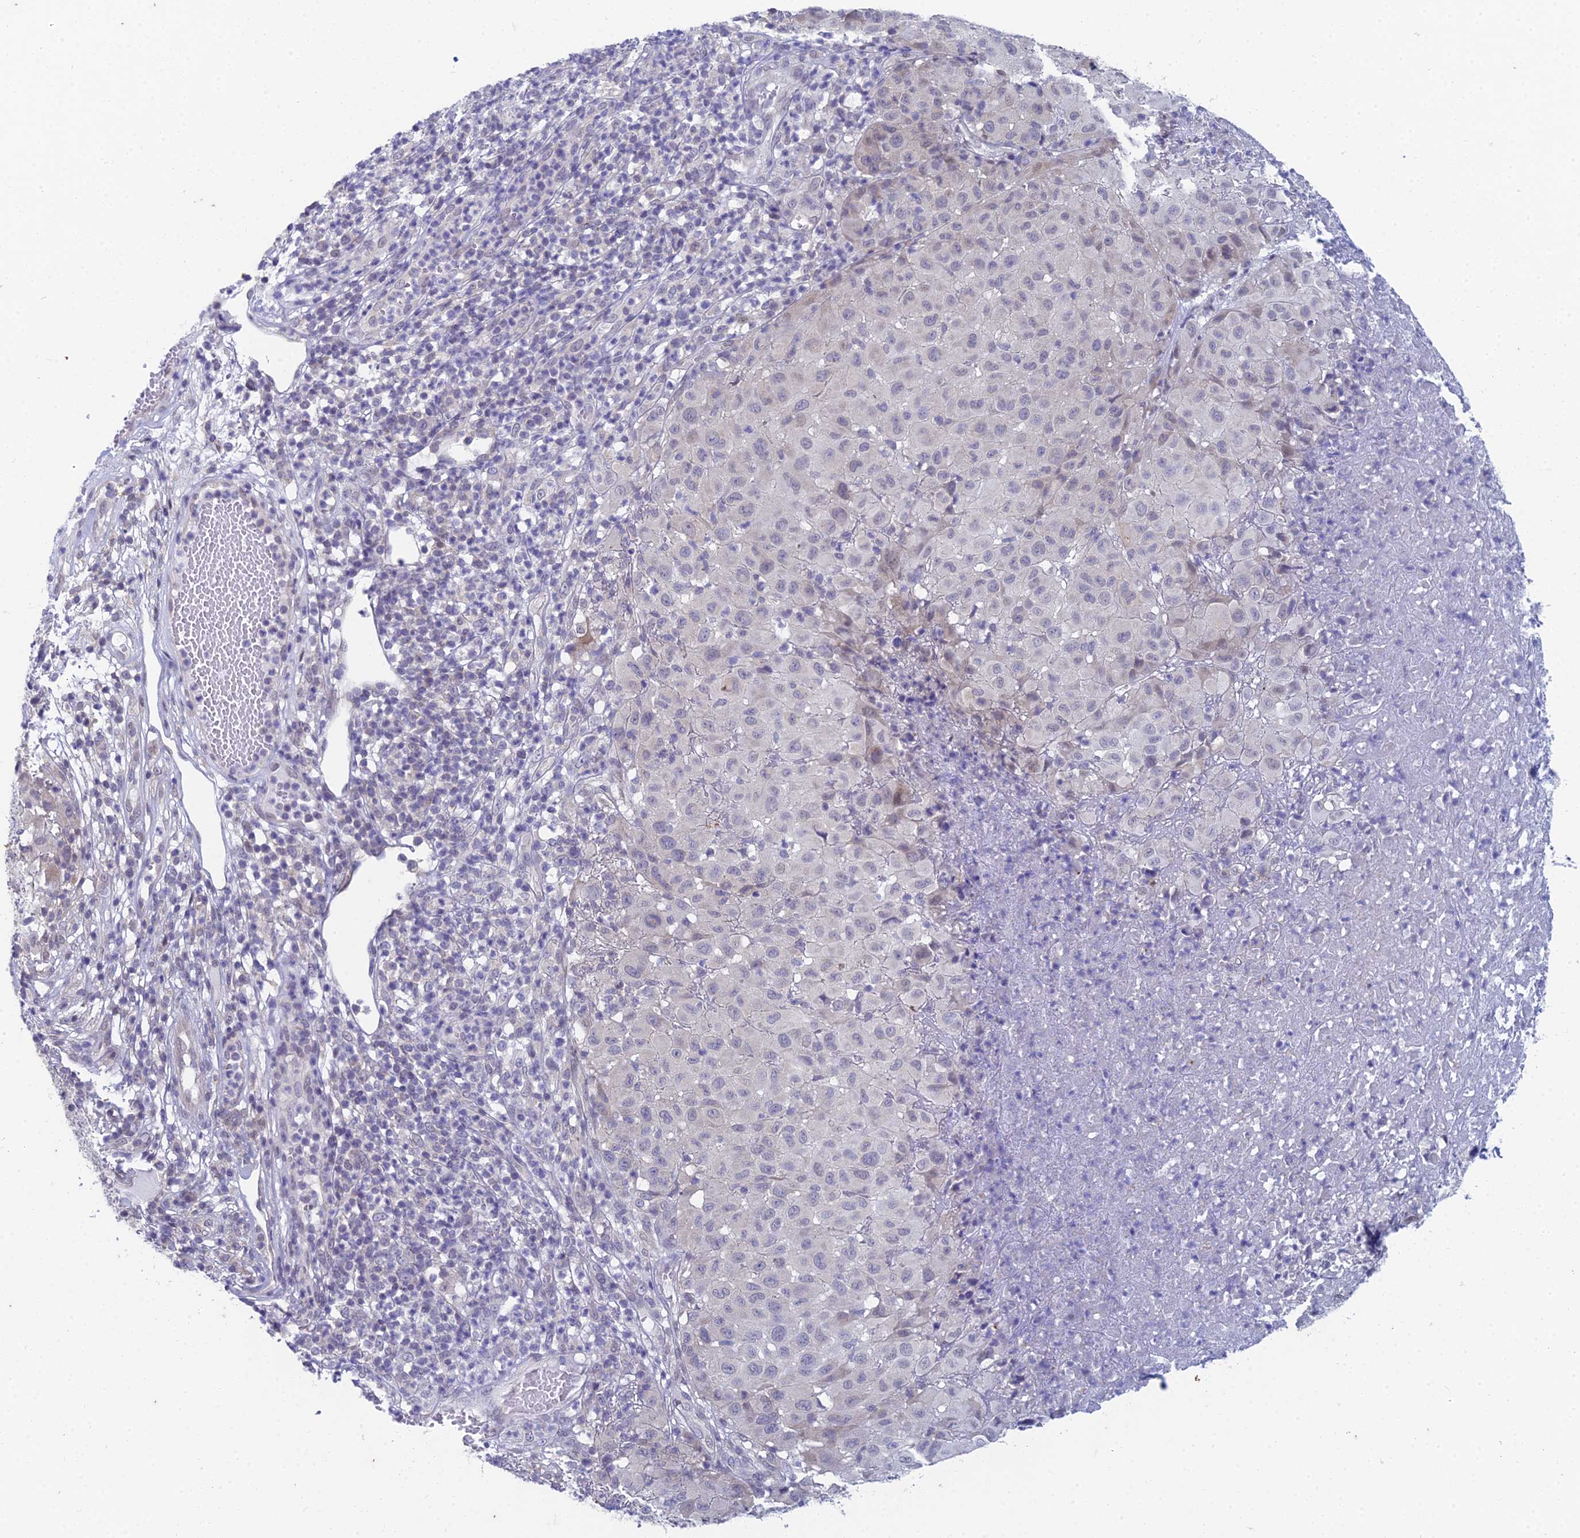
{"staining": {"intensity": "negative", "quantity": "none", "location": "none"}, "tissue": "melanoma", "cell_type": "Tumor cells", "image_type": "cancer", "snomed": [{"axis": "morphology", "description": "Malignant melanoma, NOS"}, {"axis": "topography", "description": "Skin"}], "caption": "A histopathology image of malignant melanoma stained for a protein shows no brown staining in tumor cells.", "gene": "EEF2KMT", "patient": {"sex": "male", "age": 73}}